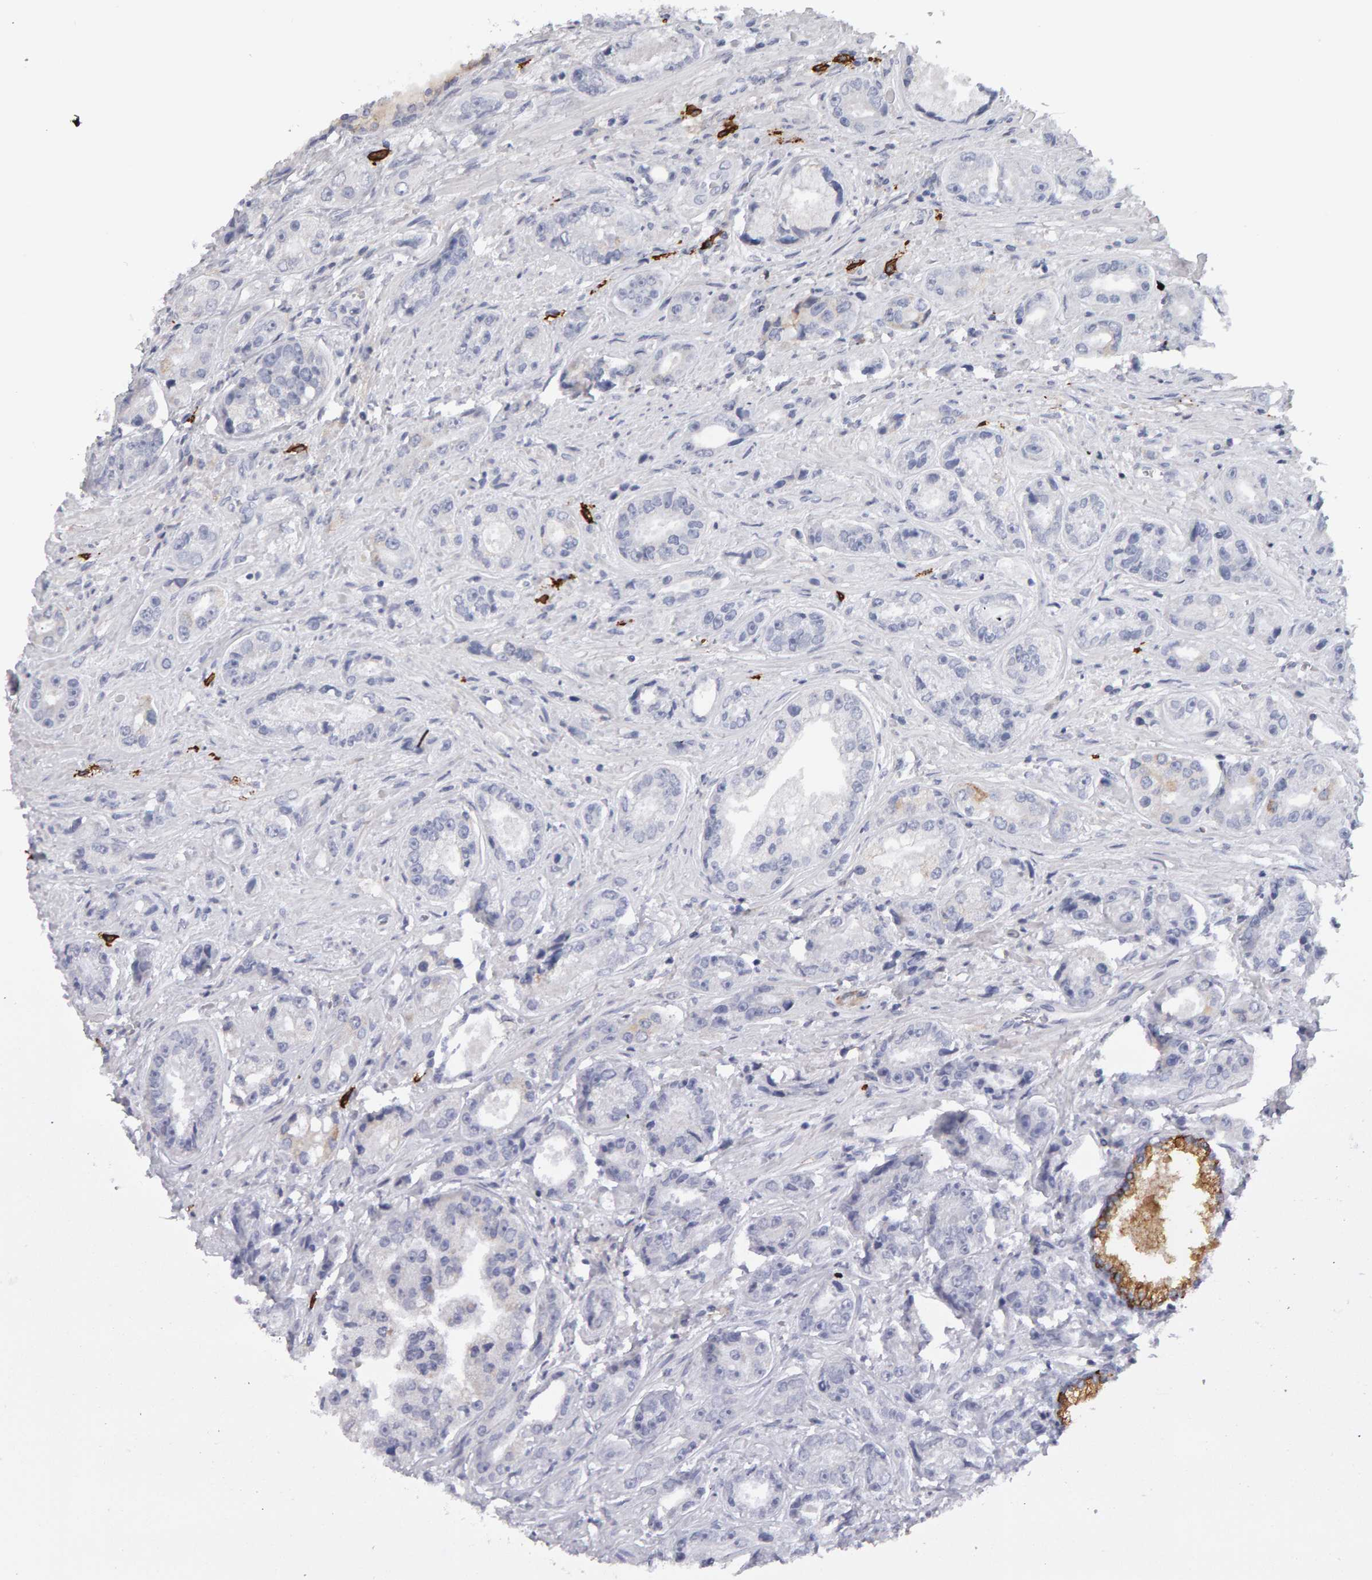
{"staining": {"intensity": "negative", "quantity": "none", "location": "none"}, "tissue": "prostate cancer", "cell_type": "Tumor cells", "image_type": "cancer", "snomed": [{"axis": "morphology", "description": "Adenocarcinoma, High grade"}, {"axis": "topography", "description": "Prostate"}], "caption": "IHC histopathology image of neoplastic tissue: human adenocarcinoma (high-grade) (prostate) stained with DAB (3,3'-diaminobenzidine) shows no significant protein positivity in tumor cells. The staining was performed using DAB (3,3'-diaminobenzidine) to visualize the protein expression in brown, while the nuclei were stained in blue with hematoxylin (Magnification: 20x).", "gene": "CD38", "patient": {"sex": "male", "age": 61}}